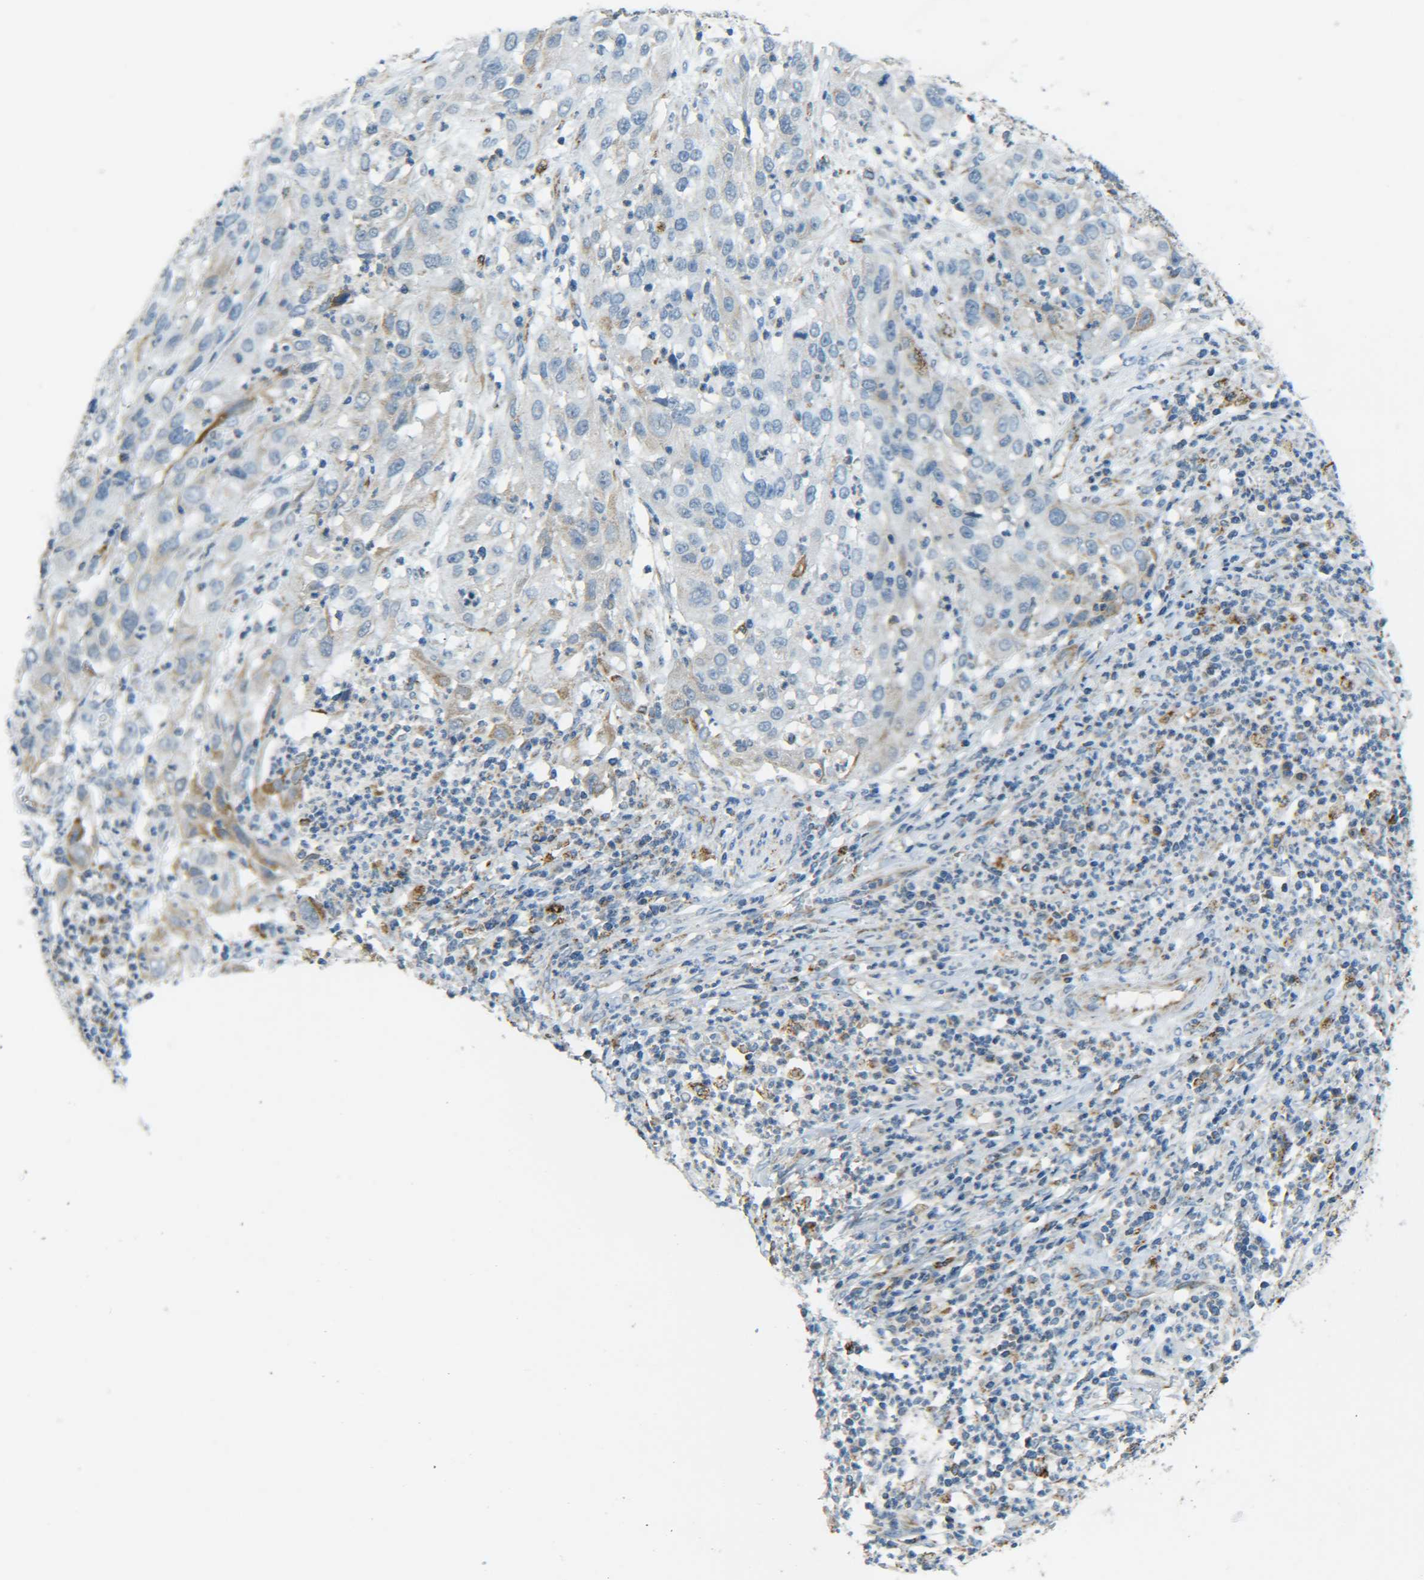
{"staining": {"intensity": "weak", "quantity": ">75%", "location": "cytoplasmic/membranous"}, "tissue": "cervical cancer", "cell_type": "Tumor cells", "image_type": "cancer", "snomed": [{"axis": "morphology", "description": "Squamous cell carcinoma, NOS"}, {"axis": "topography", "description": "Cervix"}], "caption": "Immunohistochemical staining of human cervical cancer (squamous cell carcinoma) shows low levels of weak cytoplasmic/membranous expression in about >75% of tumor cells.", "gene": "CYB5R1", "patient": {"sex": "female", "age": 32}}